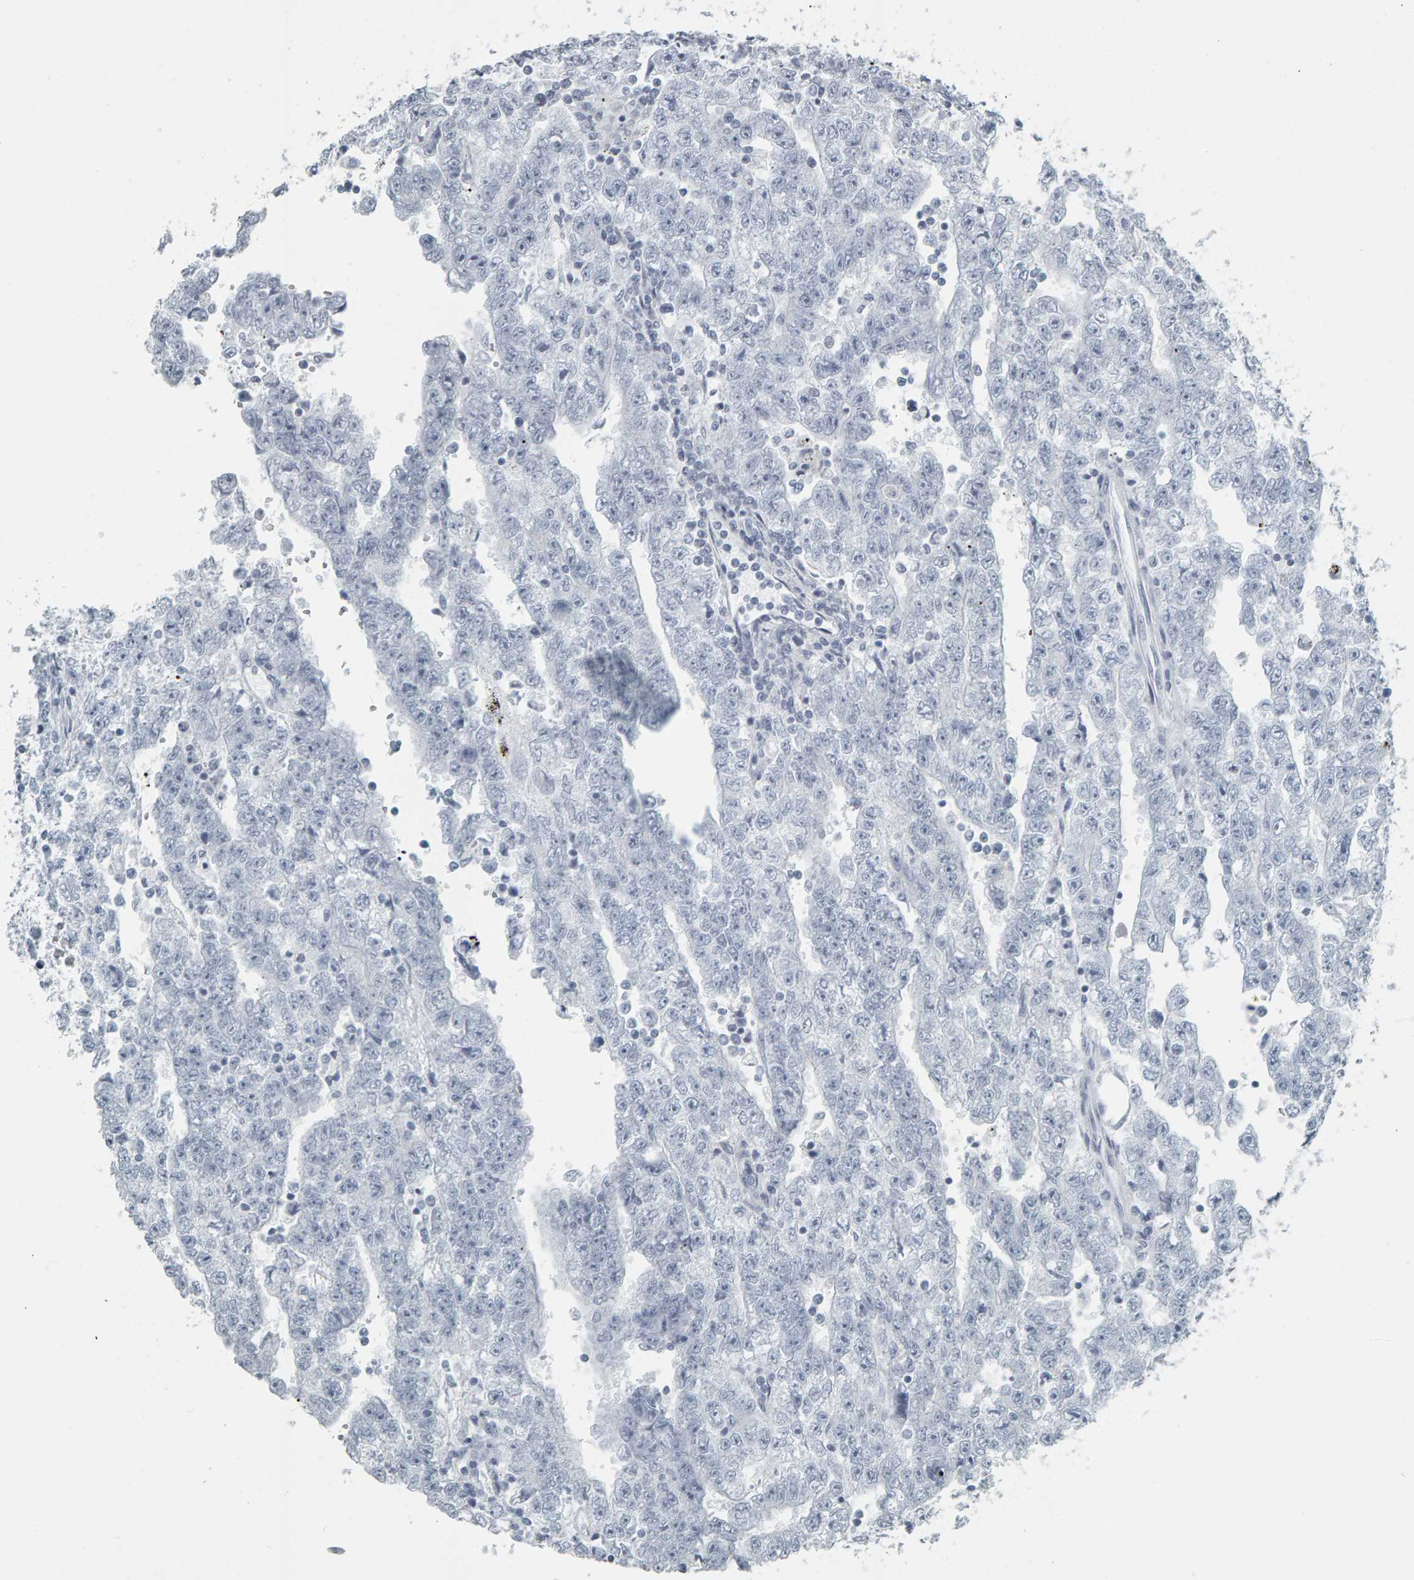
{"staining": {"intensity": "negative", "quantity": "none", "location": "none"}, "tissue": "testis cancer", "cell_type": "Tumor cells", "image_type": "cancer", "snomed": [{"axis": "morphology", "description": "Carcinoma, Embryonal, NOS"}, {"axis": "topography", "description": "Testis"}], "caption": "The micrograph demonstrates no staining of tumor cells in testis embryonal carcinoma.", "gene": "PYY", "patient": {"sex": "male", "age": 25}}